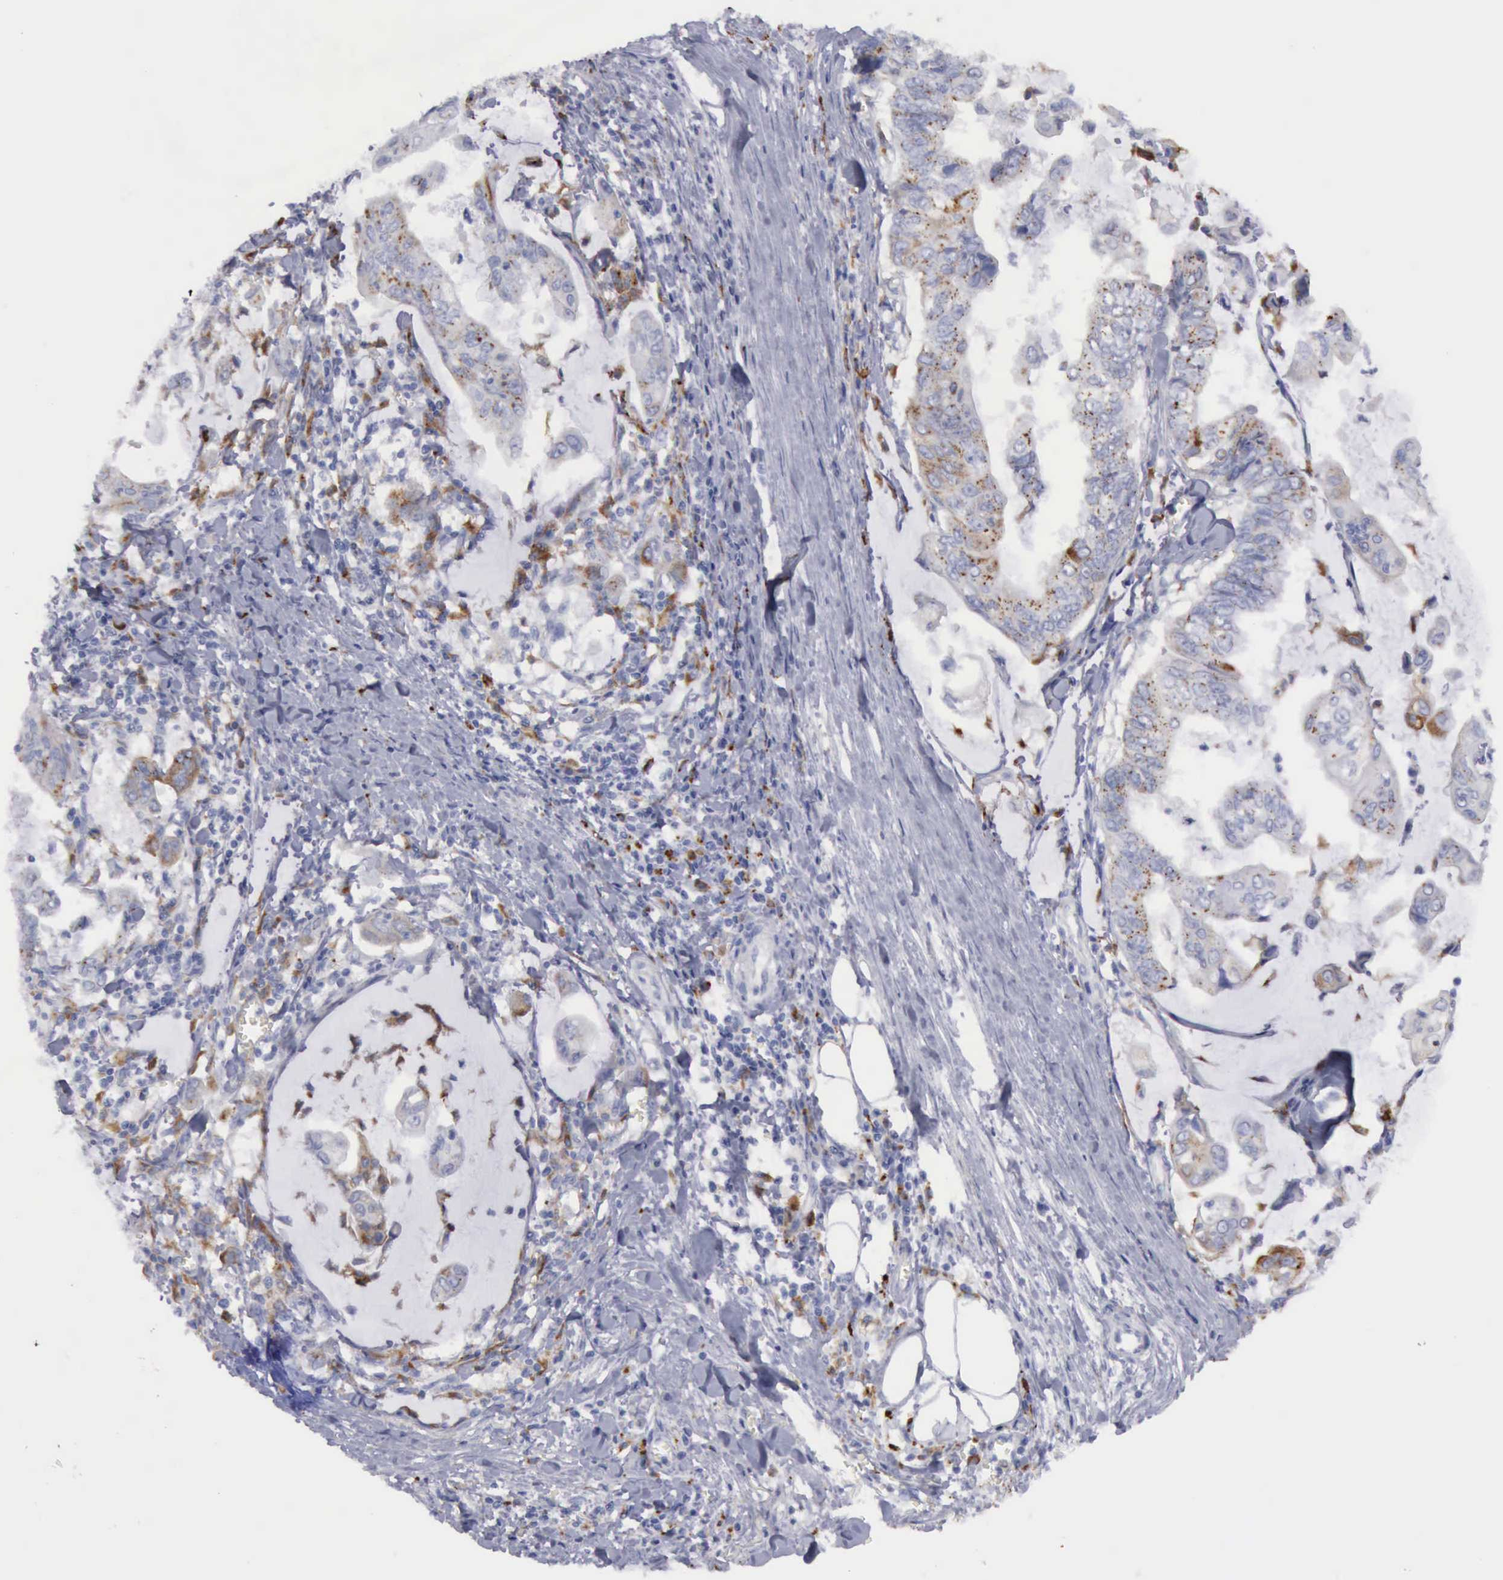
{"staining": {"intensity": "moderate", "quantity": "25%-75%", "location": "cytoplasmic/membranous"}, "tissue": "stomach cancer", "cell_type": "Tumor cells", "image_type": "cancer", "snomed": [{"axis": "morphology", "description": "Adenocarcinoma, NOS"}, {"axis": "topography", "description": "Stomach, upper"}], "caption": "The image shows immunohistochemical staining of stomach adenocarcinoma. There is moderate cytoplasmic/membranous positivity is appreciated in approximately 25%-75% of tumor cells.", "gene": "CTSS", "patient": {"sex": "male", "age": 80}}